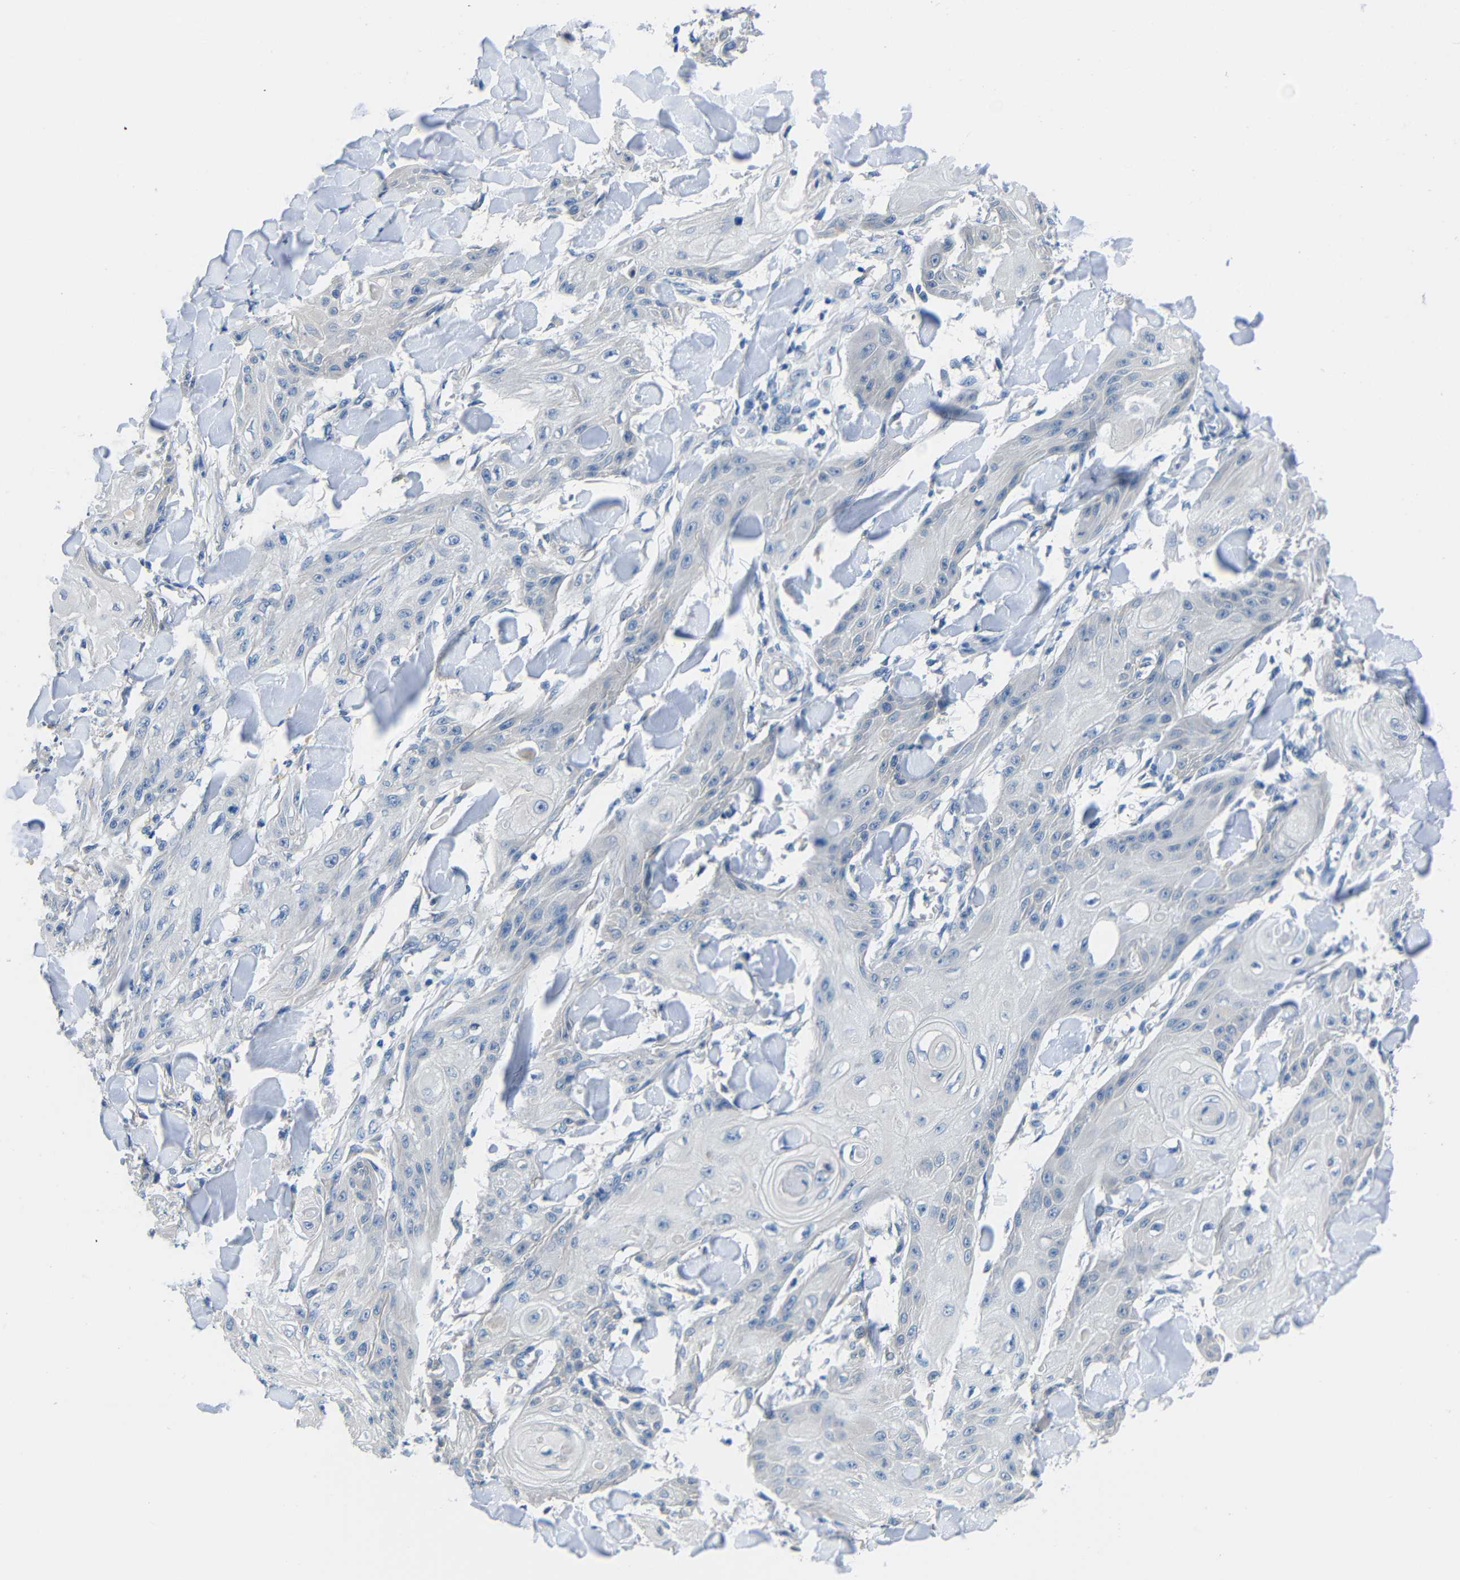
{"staining": {"intensity": "negative", "quantity": "none", "location": "none"}, "tissue": "skin cancer", "cell_type": "Tumor cells", "image_type": "cancer", "snomed": [{"axis": "morphology", "description": "Squamous cell carcinoma, NOS"}, {"axis": "topography", "description": "Skin"}], "caption": "An image of human skin squamous cell carcinoma is negative for staining in tumor cells.", "gene": "NEGR1", "patient": {"sex": "male", "age": 74}}